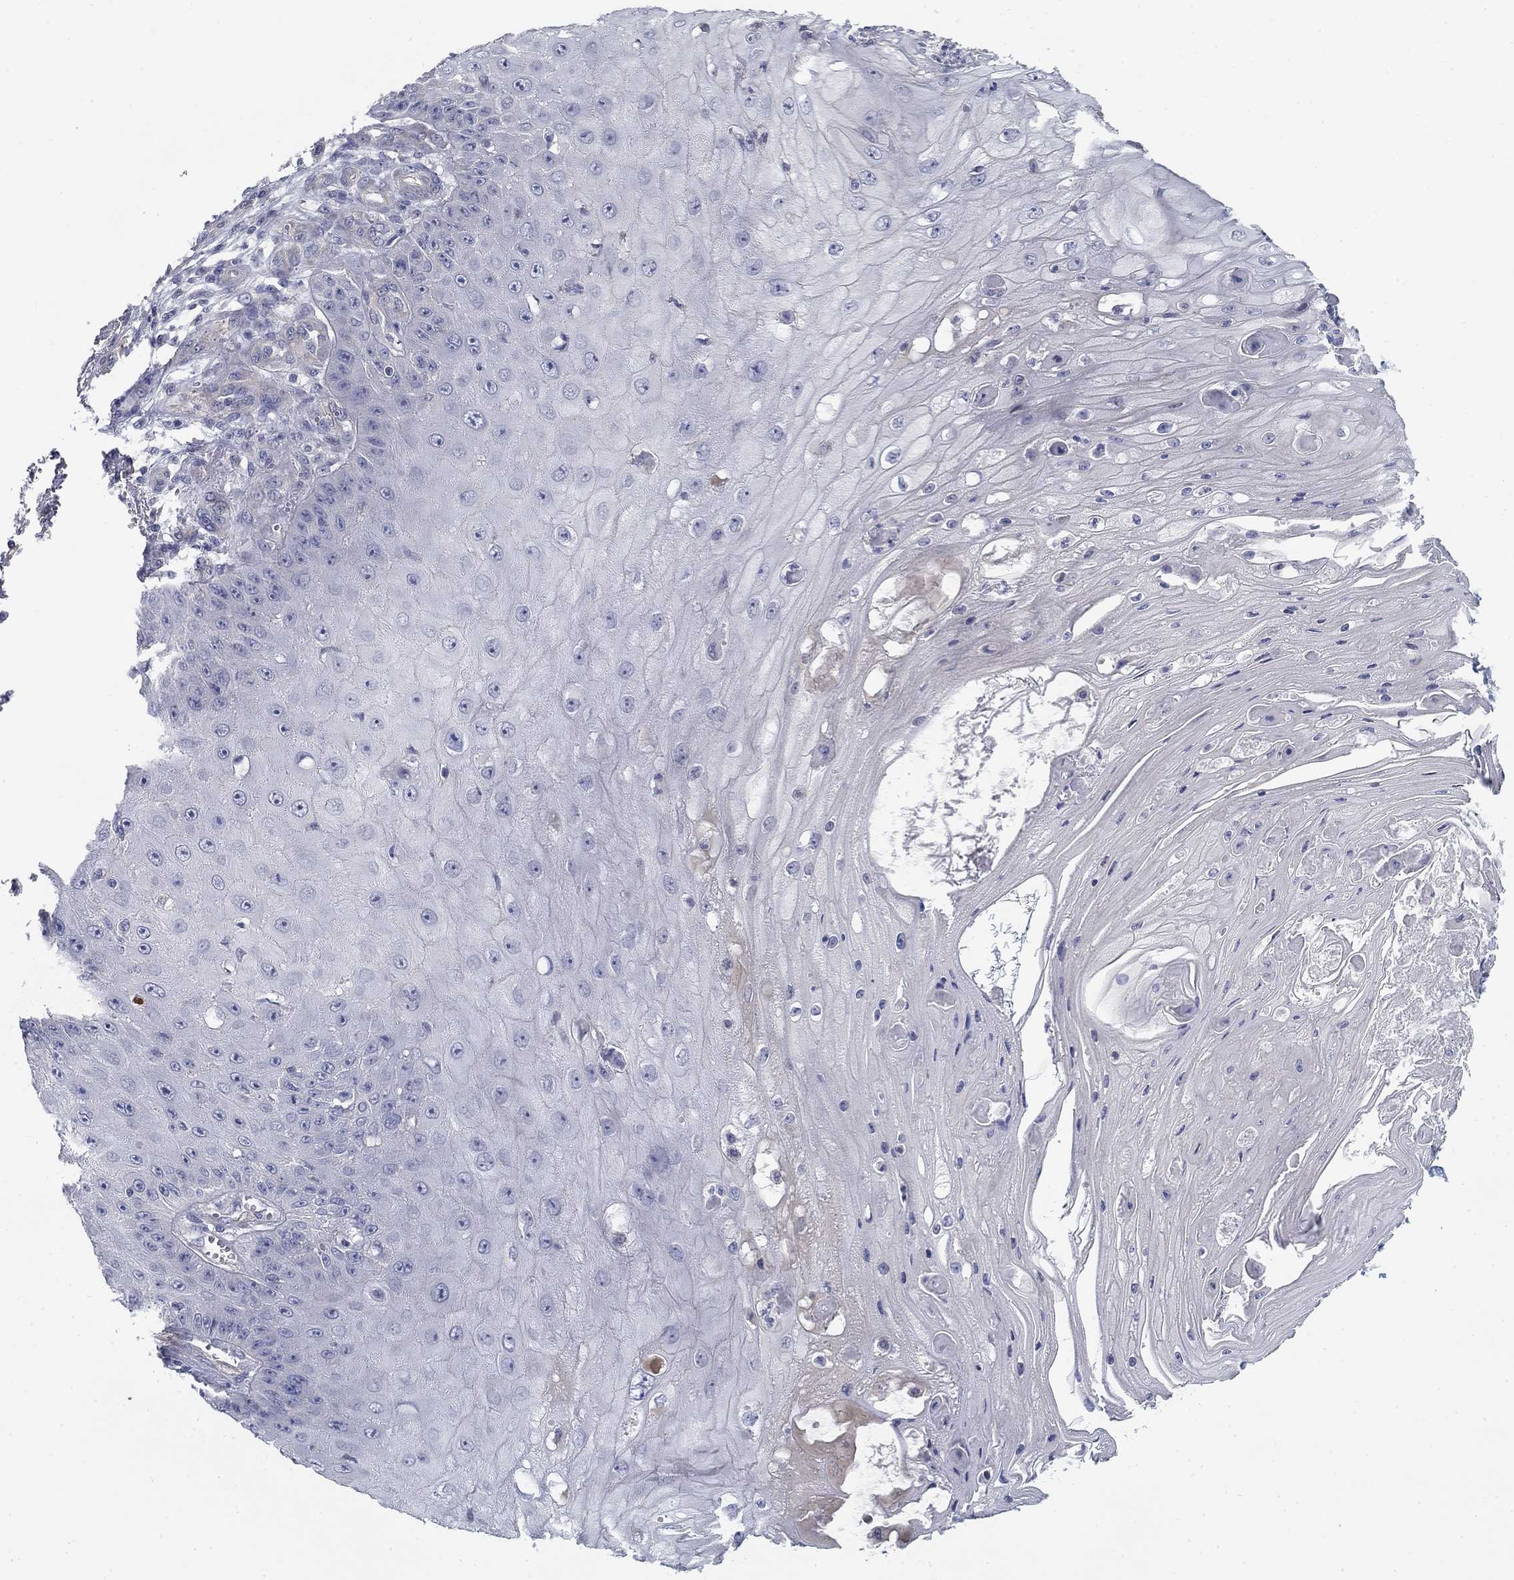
{"staining": {"intensity": "negative", "quantity": "none", "location": "none"}, "tissue": "skin cancer", "cell_type": "Tumor cells", "image_type": "cancer", "snomed": [{"axis": "morphology", "description": "Squamous cell carcinoma, NOS"}, {"axis": "topography", "description": "Skin"}], "caption": "Immunohistochemistry of human skin cancer exhibits no staining in tumor cells. Brightfield microscopy of immunohistochemistry stained with DAB (3,3'-diaminobenzidine) (brown) and hematoxylin (blue), captured at high magnification.", "gene": "GRK7", "patient": {"sex": "male", "age": 70}}